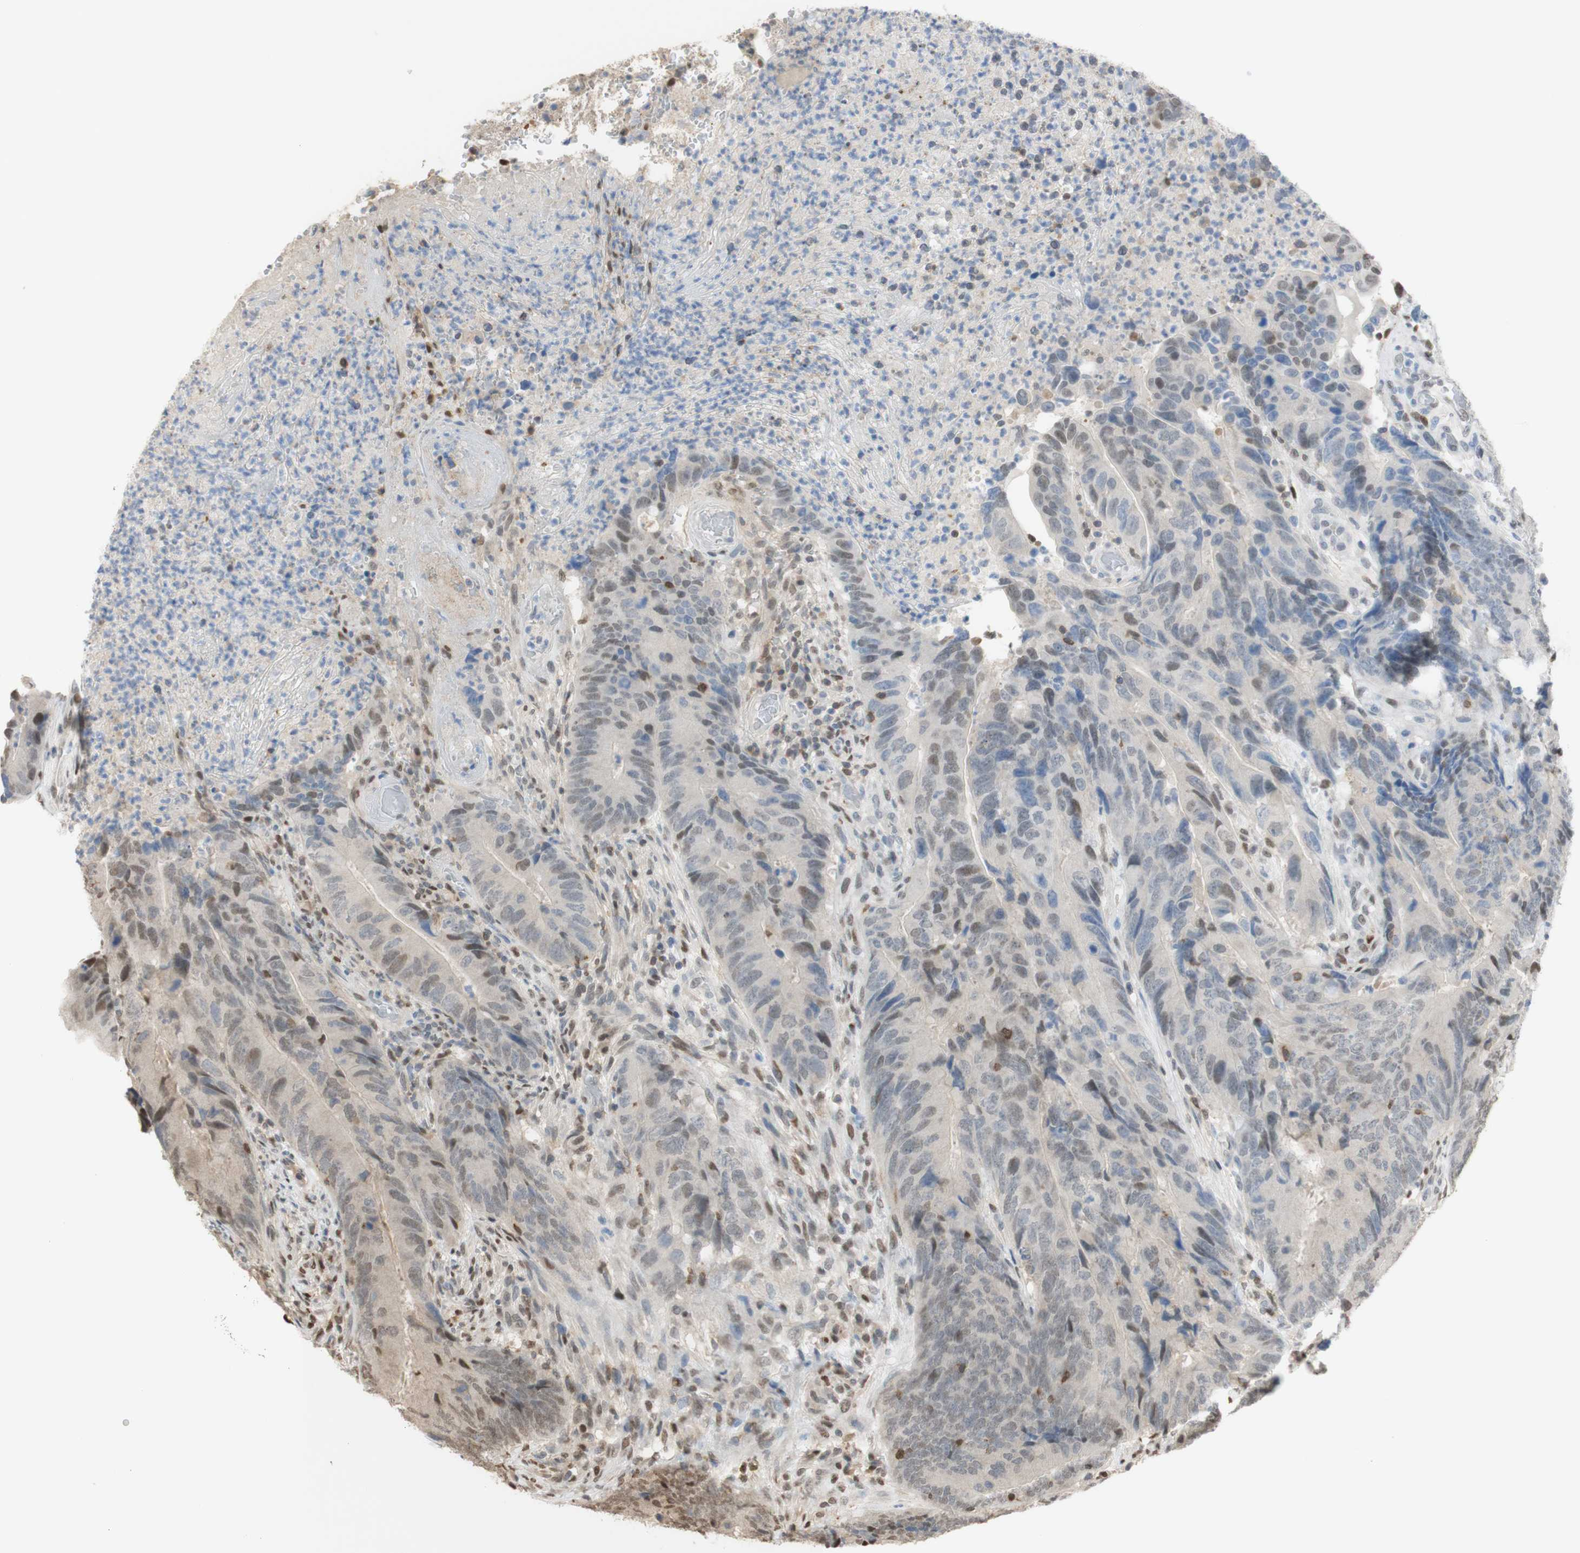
{"staining": {"intensity": "moderate", "quantity": "<25%", "location": "nuclear"}, "tissue": "colorectal cancer", "cell_type": "Tumor cells", "image_type": "cancer", "snomed": [{"axis": "morphology", "description": "Normal tissue, NOS"}, {"axis": "morphology", "description": "Adenocarcinoma, NOS"}, {"axis": "topography", "description": "Colon"}], "caption": "Immunohistochemical staining of human adenocarcinoma (colorectal) shows low levels of moderate nuclear protein positivity in approximately <25% of tumor cells.", "gene": "NAP1L4", "patient": {"sex": "male", "age": 56}}